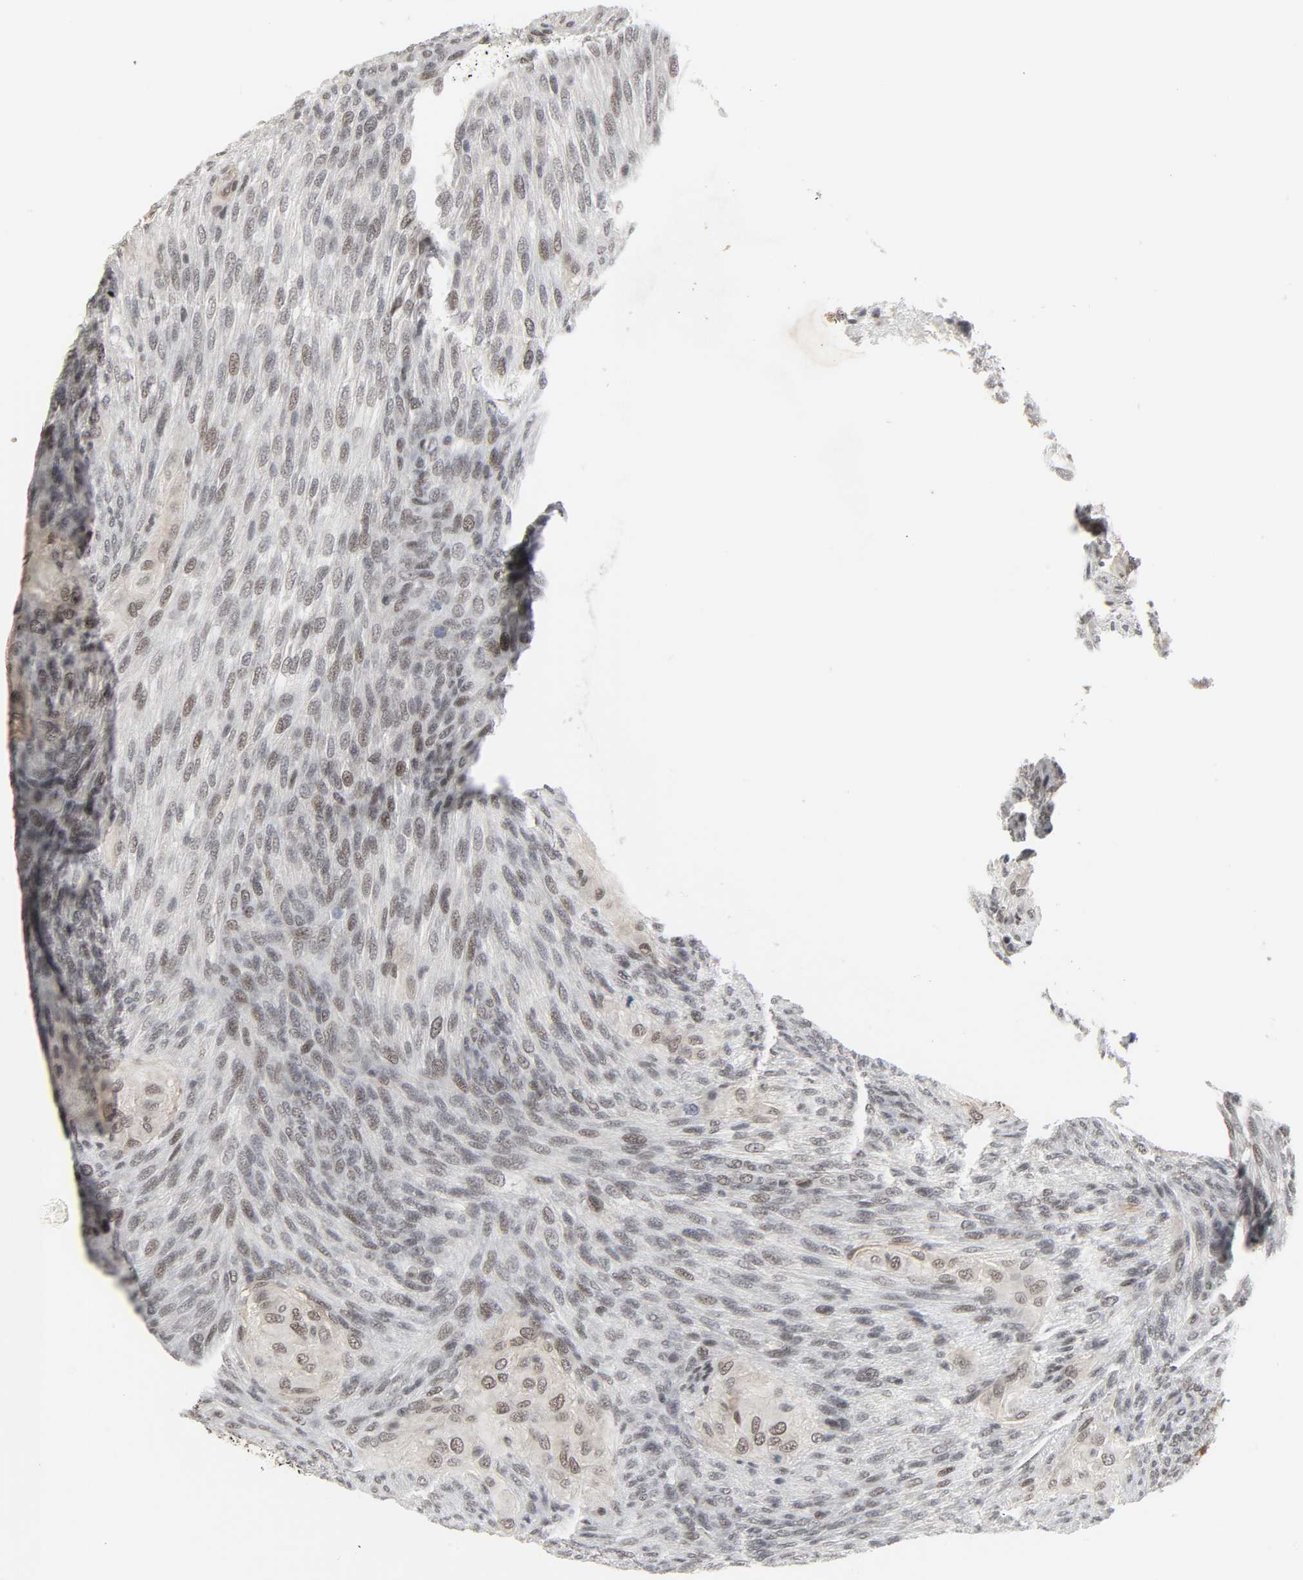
{"staining": {"intensity": "weak", "quantity": "25%-75%", "location": "nuclear"}, "tissue": "glioma", "cell_type": "Tumor cells", "image_type": "cancer", "snomed": [{"axis": "morphology", "description": "Glioma, malignant, High grade"}, {"axis": "topography", "description": "Cerebral cortex"}], "caption": "Protein expression analysis of human malignant high-grade glioma reveals weak nuclear expression in about 25%-75% of tumor cells. (Brightfield microscopy of DAB IHC at high magnification).", "gene": "MUC1", "patient": {"sex": "female", "age": 55}}